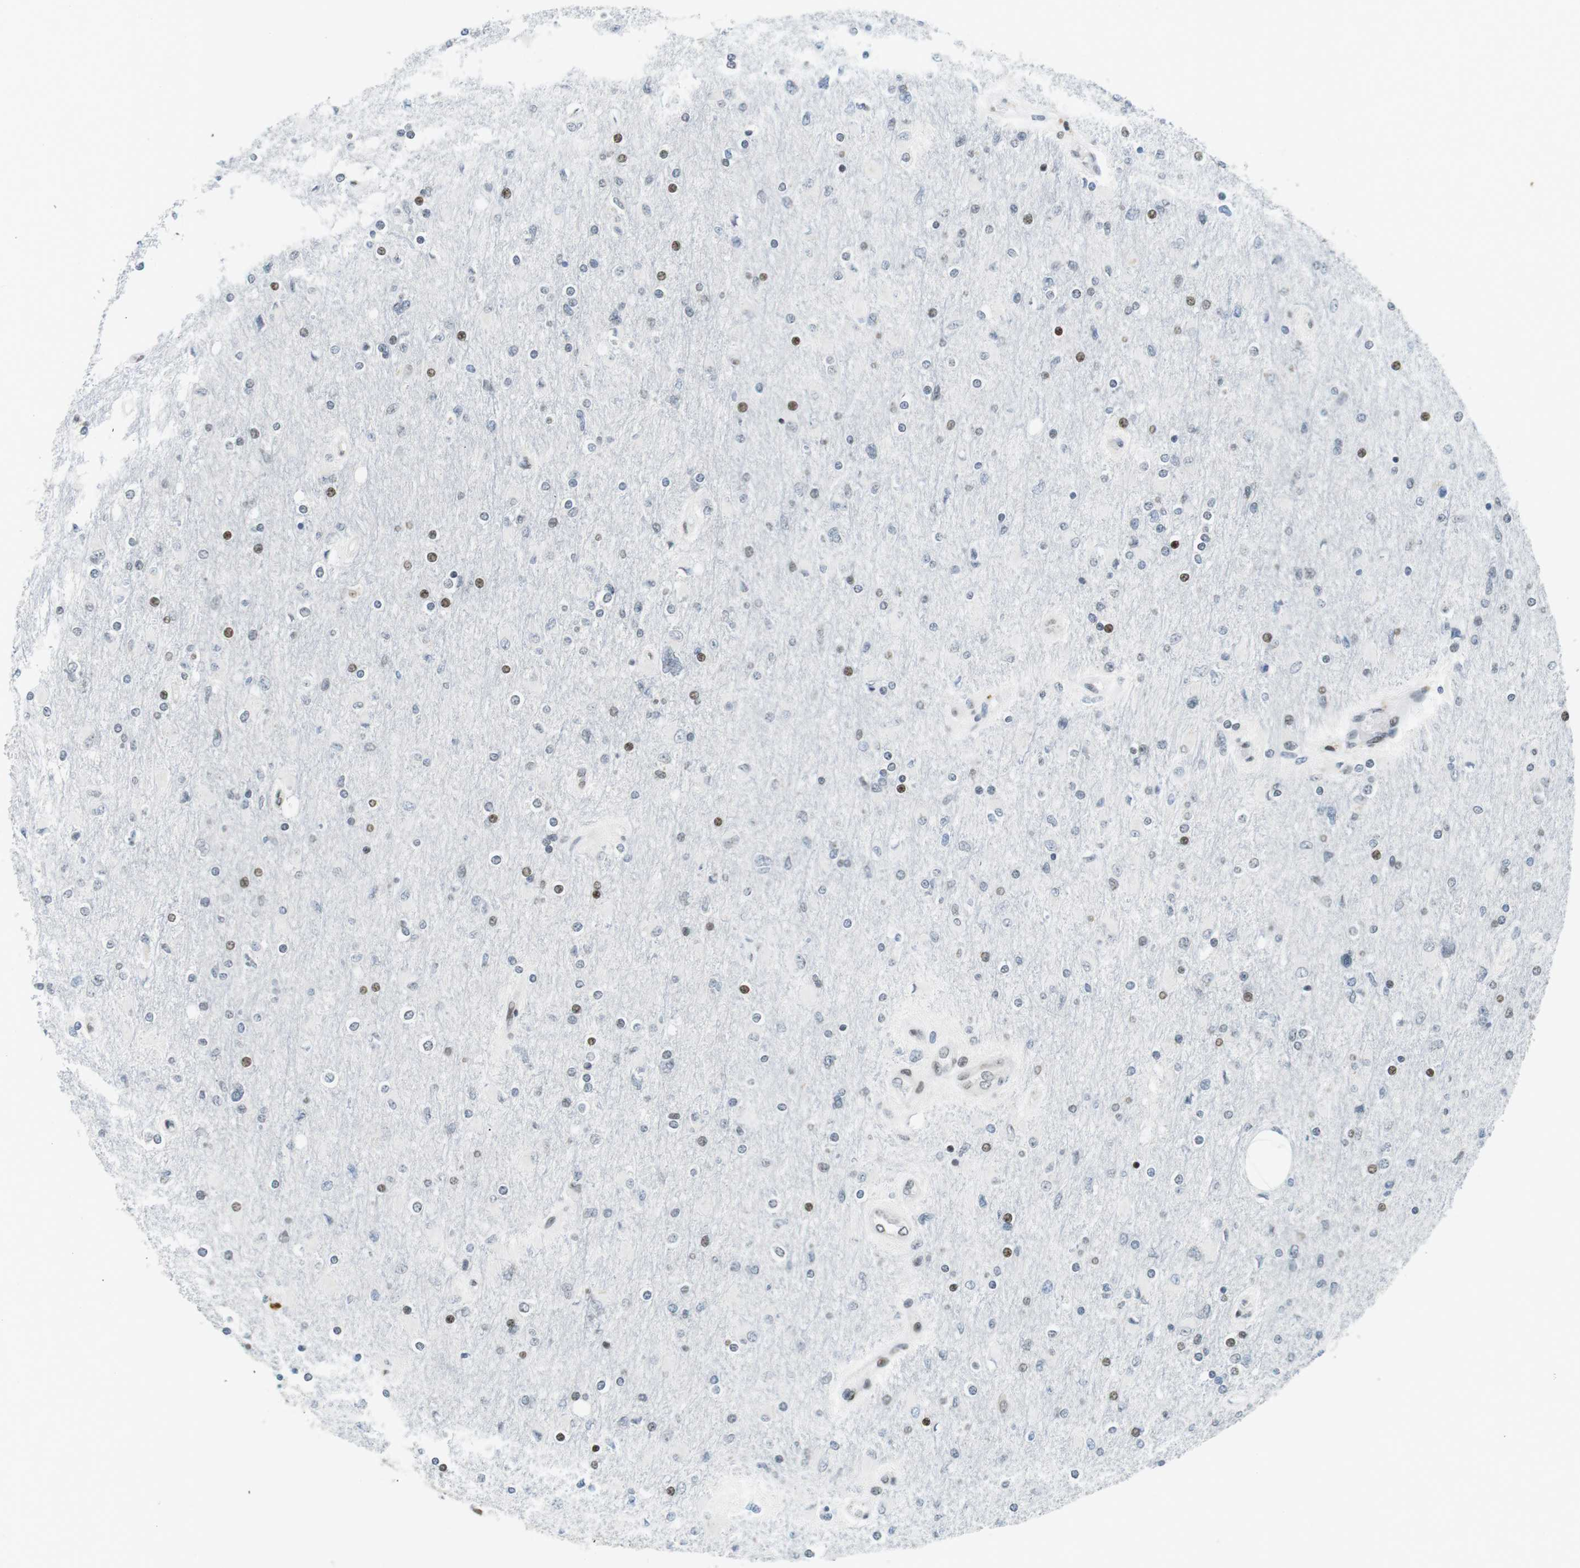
{"staining": {"intensity": "moderate", "quantity": "<25%", "location": "nuclear"}, "tissue": "glioma", "cell_type": "Tumor cells", "image_type": "cancer", "snomed": [{"axis": "morphology", "description": "Glioma, malignant, High grade"}, {"axis": "topography", "description": "Cerebral cortex"}], "caption": "IHC image of neoplastic tissue: human glioma stained using immunohistochemistry (IHC) displays low levels of moderate protein expression localized specifically in the nuclear of tumor cells, appearing as a nuclear brown color.", "gene": "CDC27", "patient": {"sex": "female", "age": 36}}